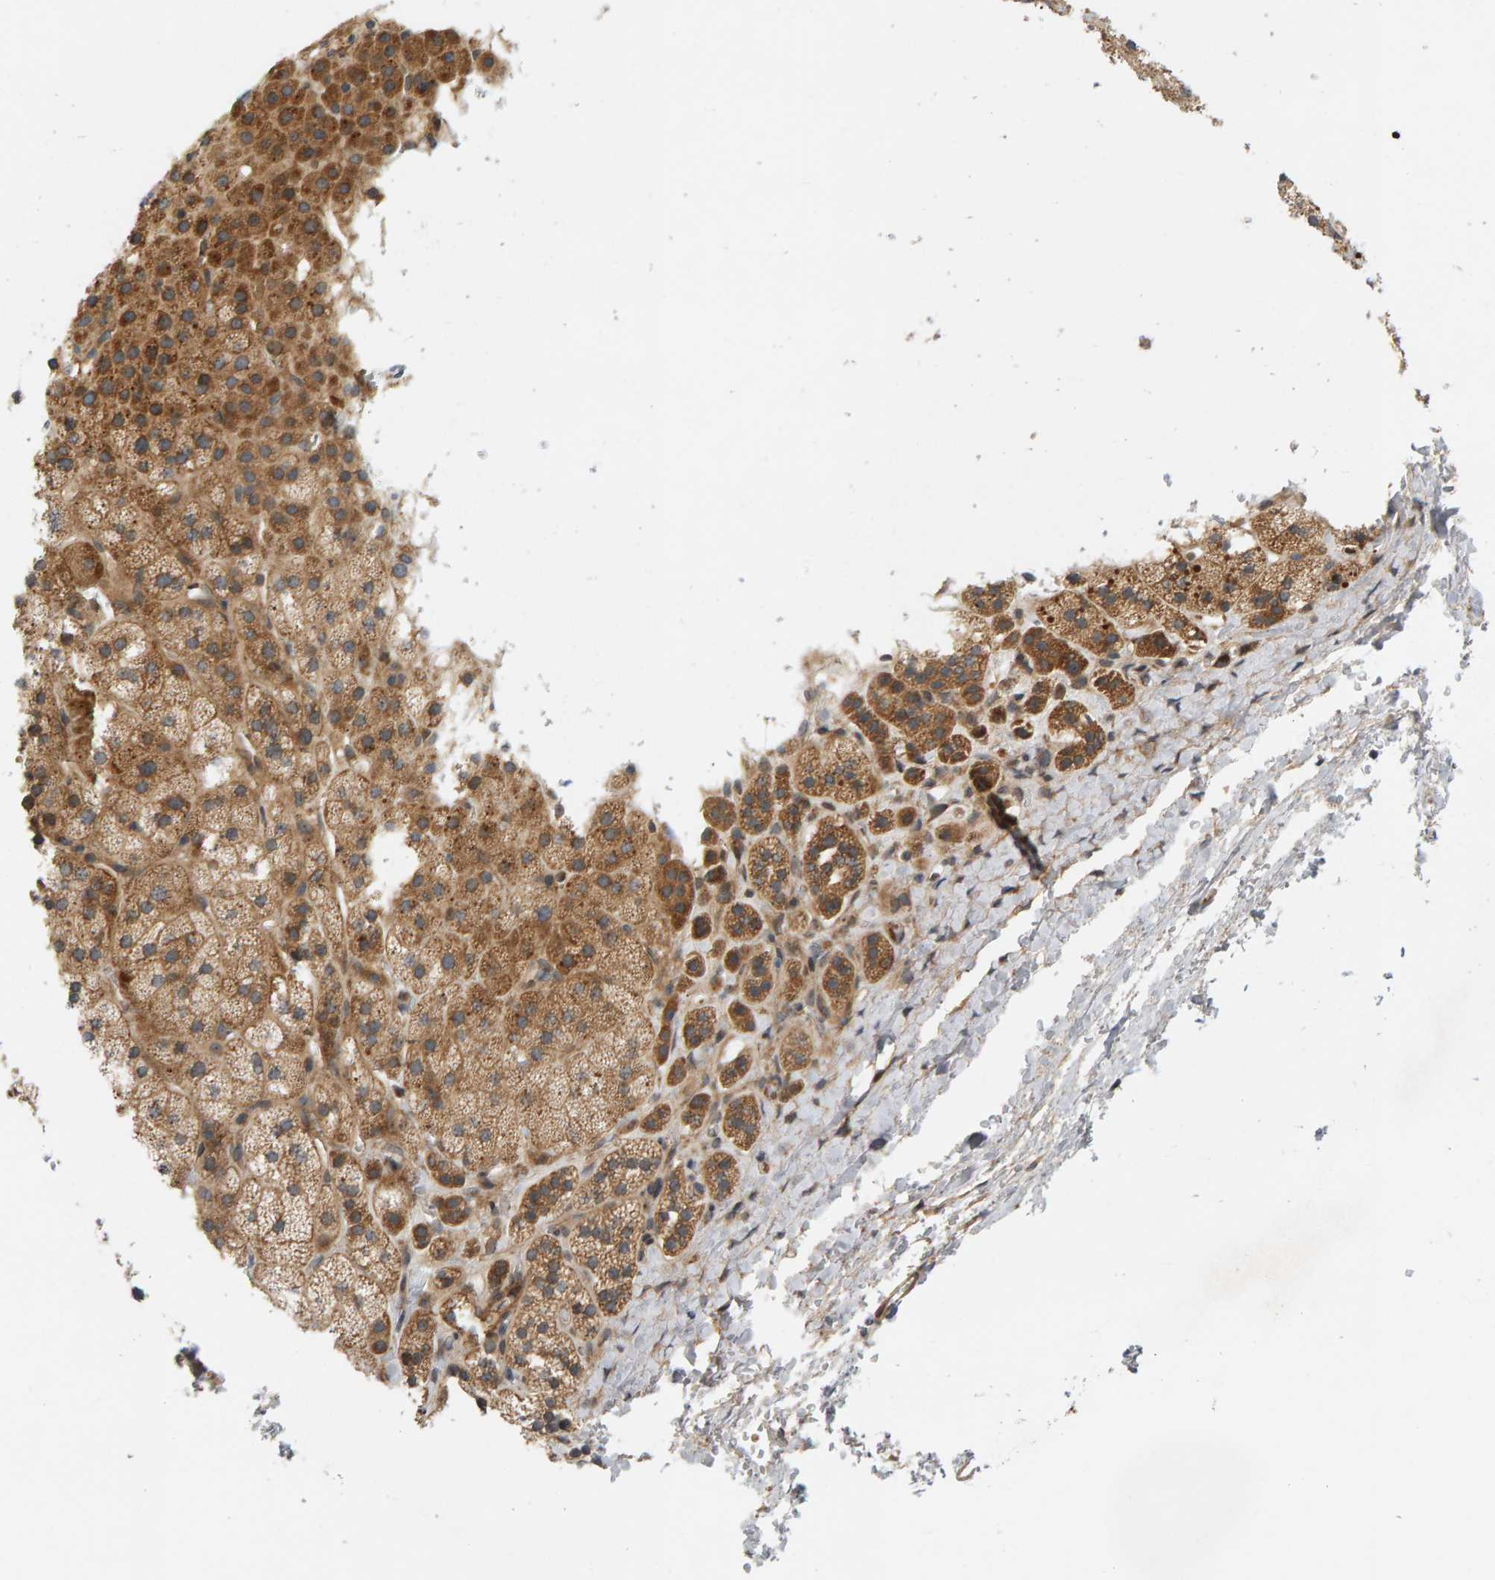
{"staining": {"intensity": "moderate", "quantity": ">75%", "location": "cytoplasmic/membranous"}, "tissue": "adrenal gland", "cell_type": "Glandular cells", "image_type": "normal", "snomed": [{"axis": "morphology", "description": "Normal tissue, NOS"}, {"axis": "topography", "description": "Adrenal gland"}], "caption": "Normal adrenal gland displays moderate cytoplasmic/membranous staining in approximately >75% of glandular cells, visualized by immunohistochemistry.", "gene": "BAHCC1", "patient": {"sex": "male", "age": 56}}